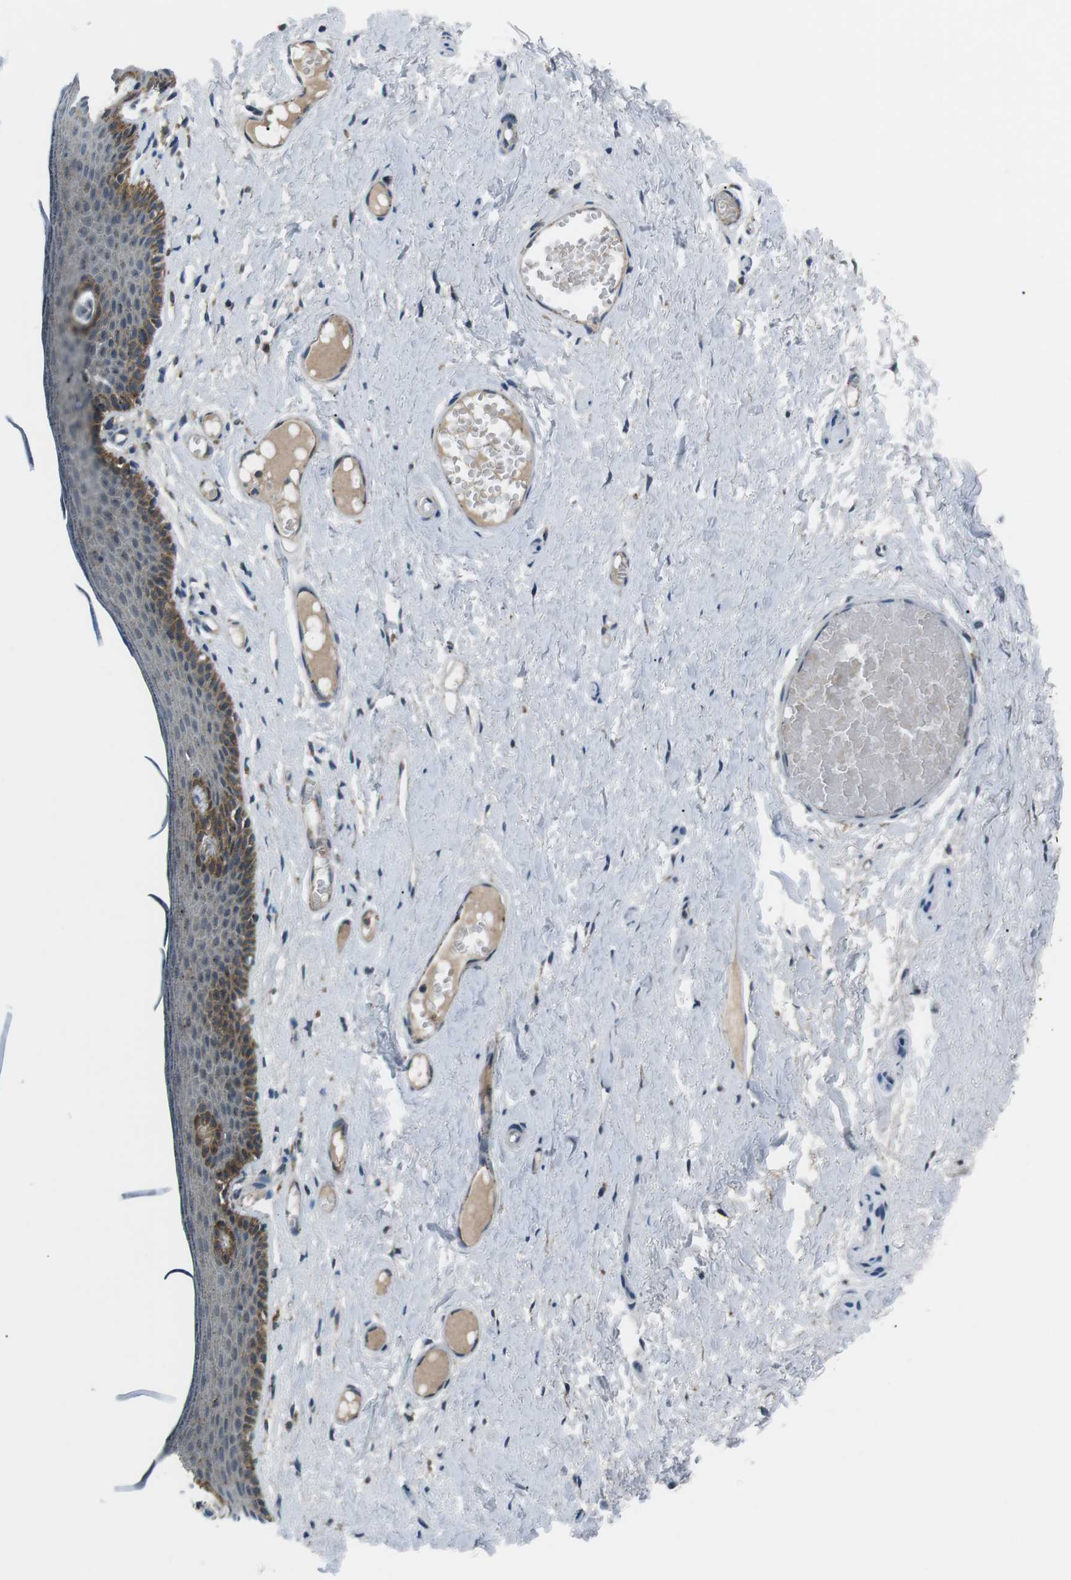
{"staining": {"intensity": "moderate", "quantity": "25%-75%", "location": "cytoplasmic/membranous"}, "tissue": "skin", "cell_type": "Epidermal cells", "image_type": "normal", "snomed": [{"axis": "morphology", "description": "Normal tissue, NOS"}, {"axis": "topography", "description": "Adipose tissue"}, {"axis": "topography", "description": "Vascular tissue"}, {"axis": "topography", "description": "Anal"}, {"axis": "topography", "description": "Peripheral nerve tissue"}], "caption": "Skin stained with IHC displays moderate cytoplasmic/membranous staining in approximately 25%-75% of epidermal cells. The protein of interest is stained brown, and the nuclei are stained in blue (DAB (3,3'-diaminobenzidine) IHC with brightfield microscopy, high magnification).", "gene": "FAM3B", "patient": {"sex": "female", "age": 54}}